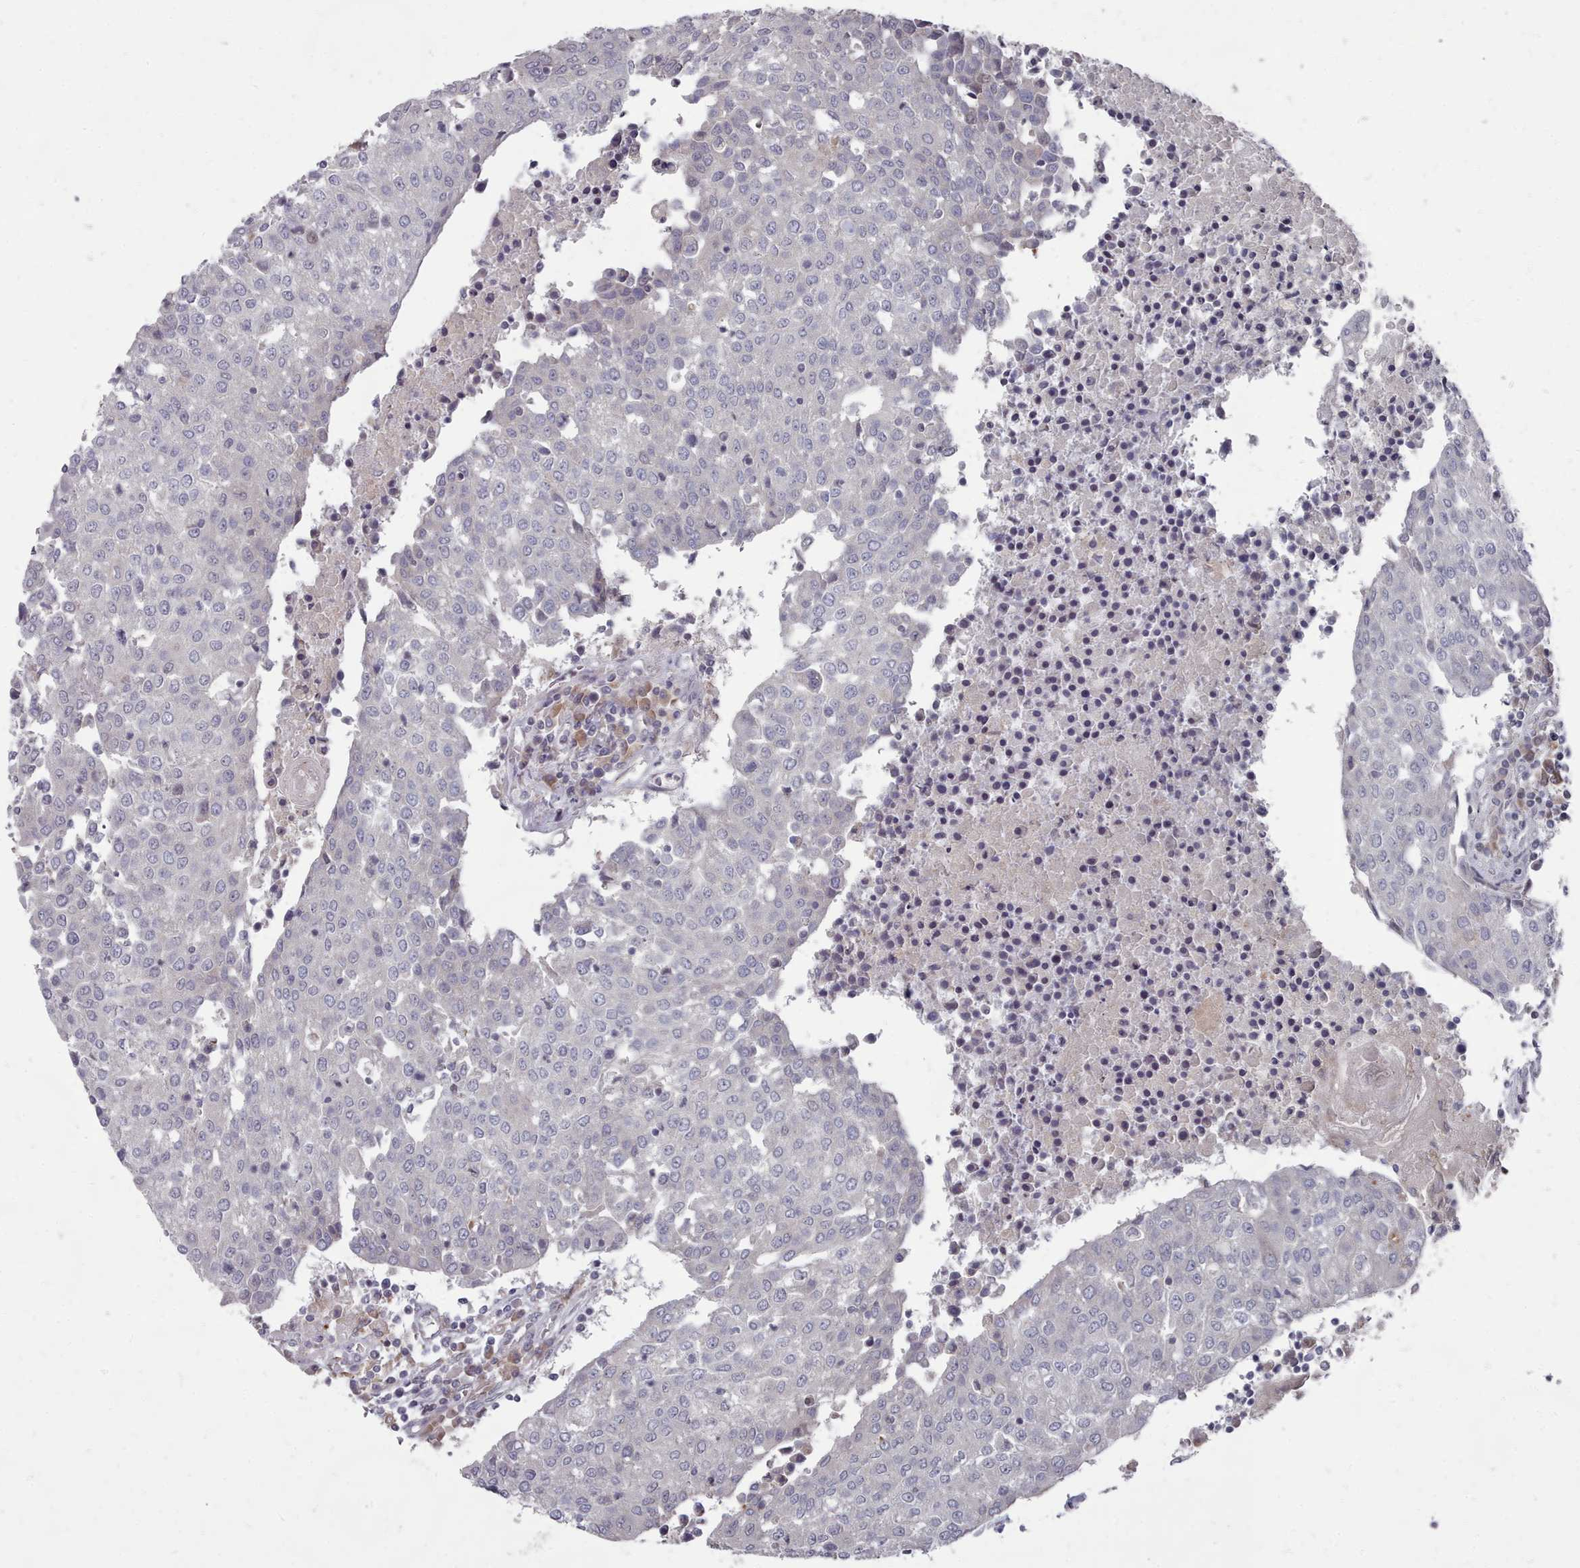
{"staining": {"intensity": "negative", "quantity": "none", "location": "none"}, "tissue": "urothelial cancer", "cell_type": "Tumor cells", "image_type": "cancer", "snomed": [{"axis": "morphology", "description": "Urothelial carcinoma, High grade"}, {"axis": "topography", "description": "Urinary bladder"}], "caption": "DAB (3,3'-diaminobenzidine) immunohistochemical staining of human high-grade urothelial carcinoma displays no significant positivity in tumor cells. (DAB immunohistochemistry (IHC) with hematoxylin counter stain).", "gene": "ACKR3", "patient": {"sex": "female", "age": 85}}